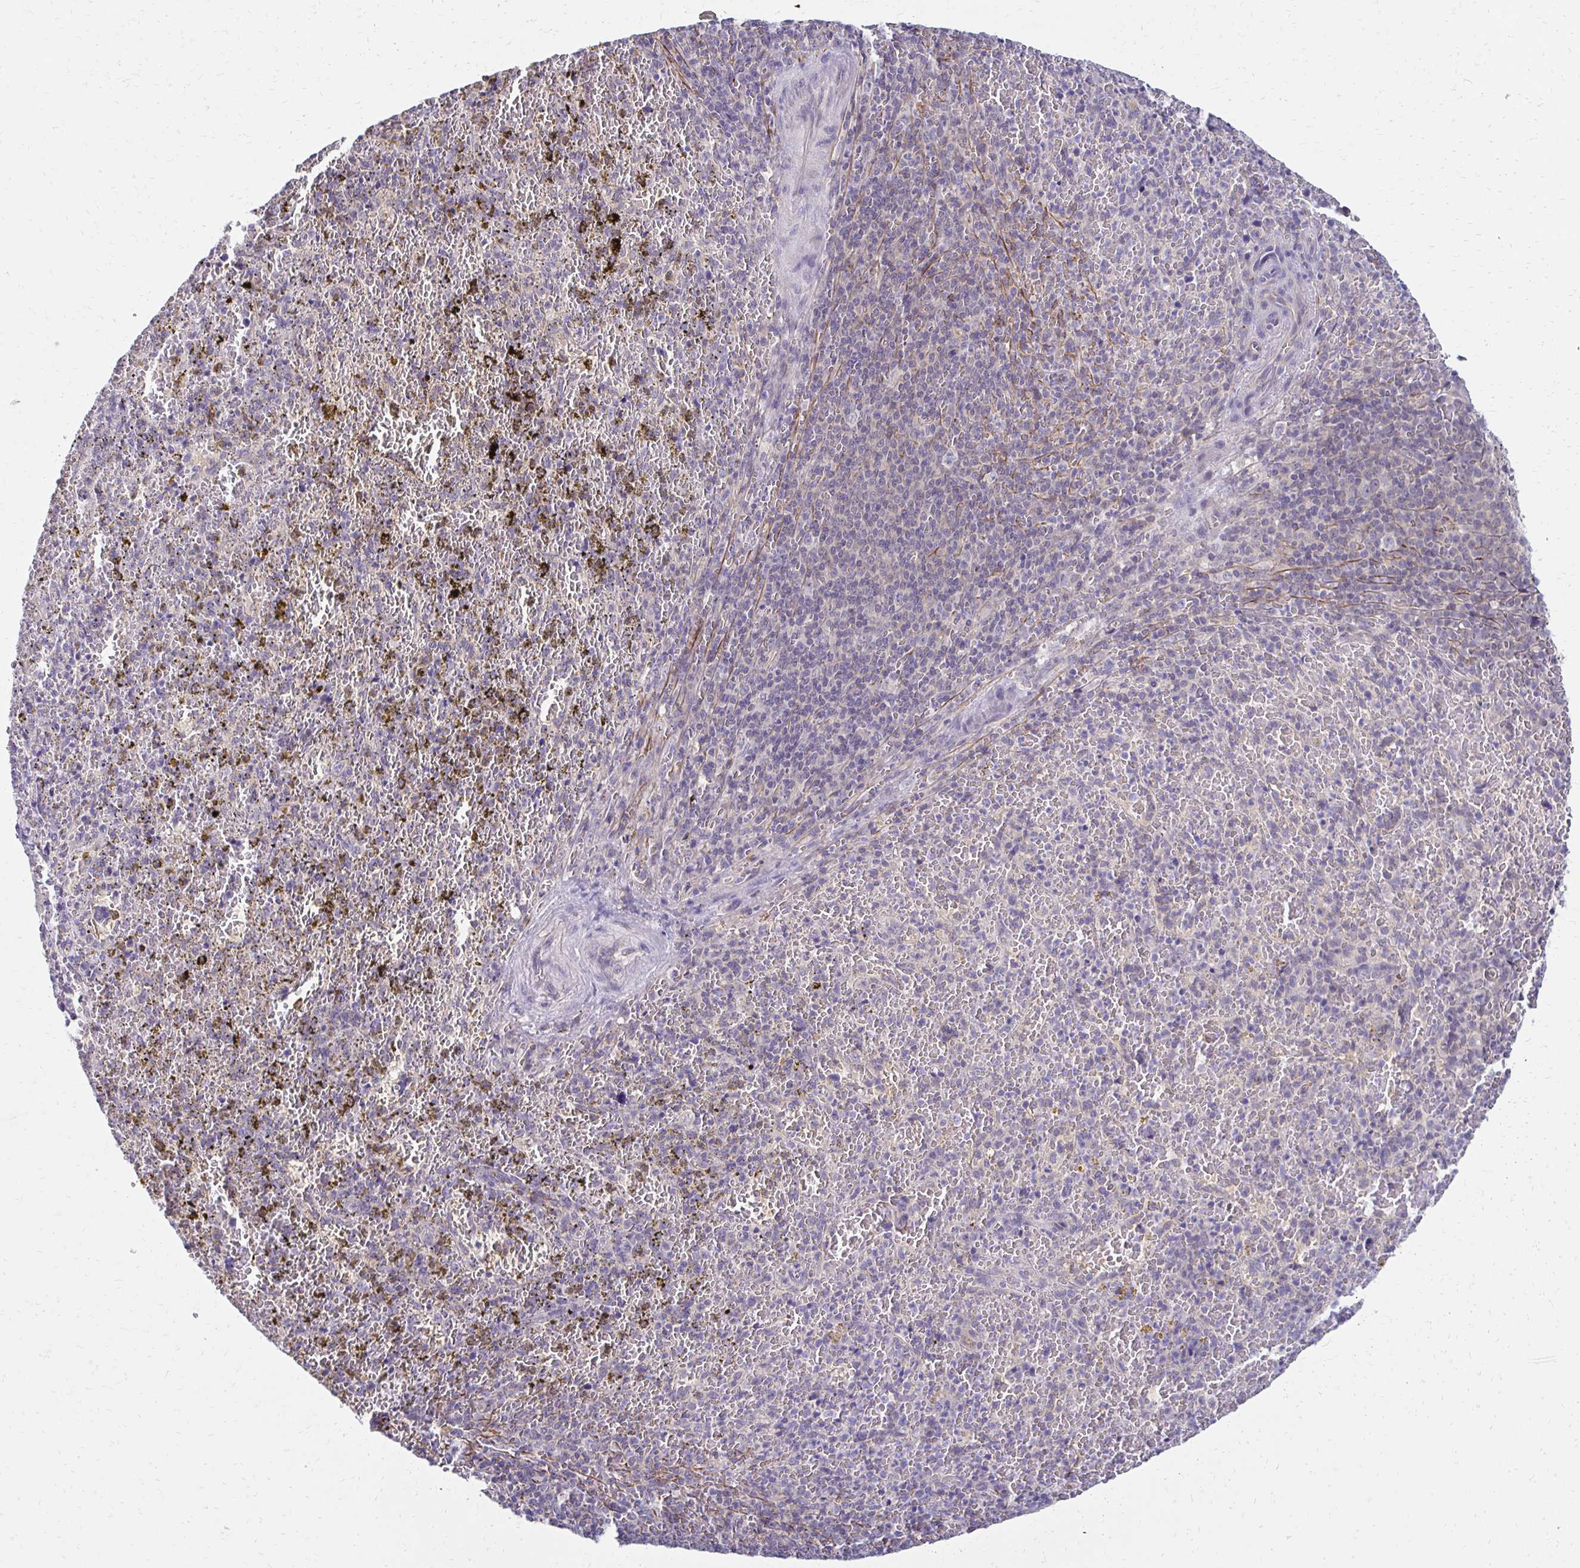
{"staining": {"intensity": "negative", "quantity": "none", "location": "none"}, "tissue": "spleen", "cell_type": "Cells in red pulp", "image_type": "normal", "snomed": [{"axis": "morphology", "description": "Normal tissue, NOS"}, {"axis": "topography", "description": "Spleen"}], "caption": "DAB immunohistochemical staining of benign human spleen exhibits no significant positivity in cells in red pulp.", "gene": "C1QTNF2", "patient": {"sex": "female", "age": 50}}